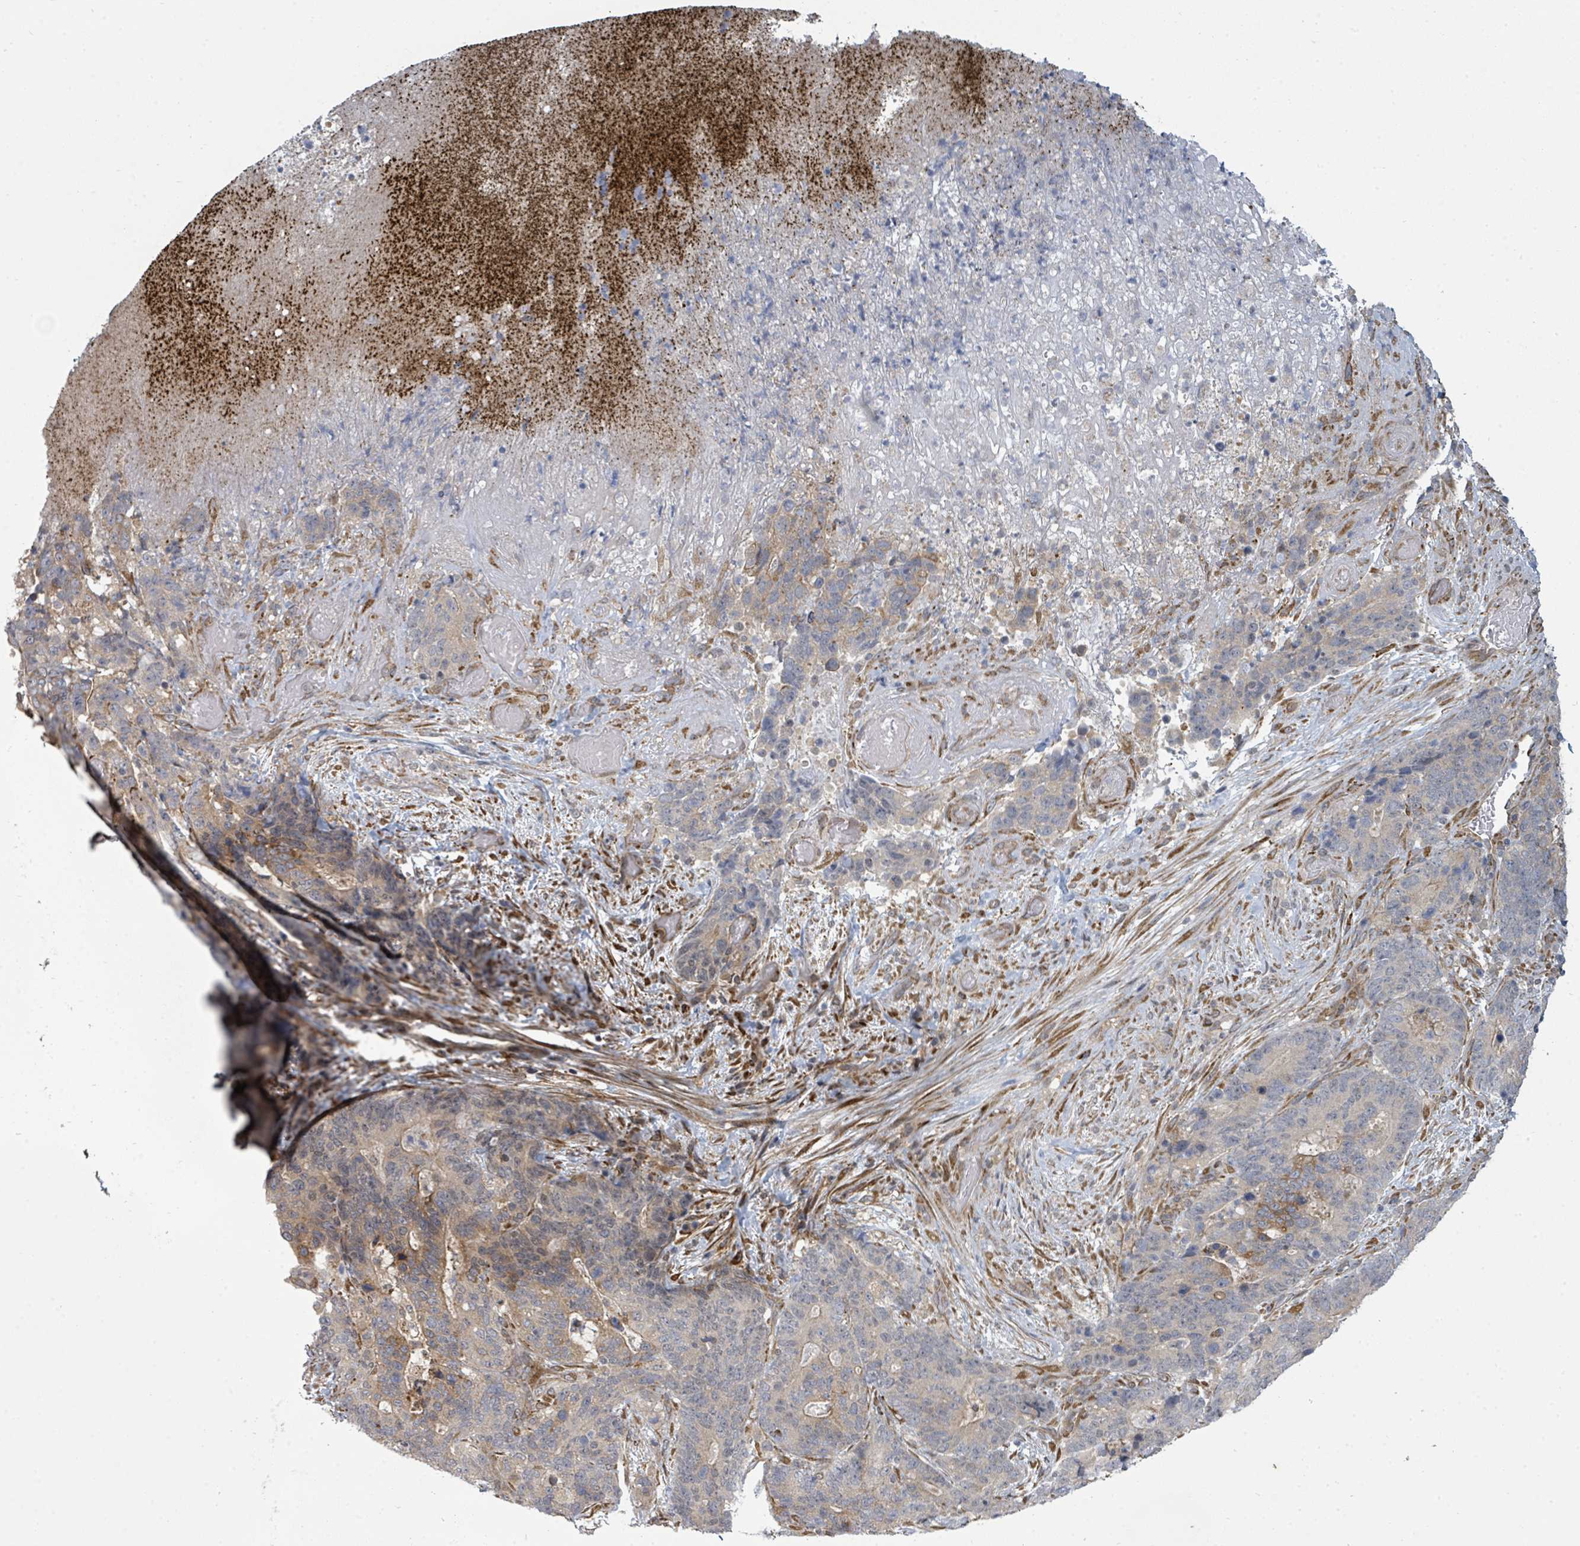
{"staining": {"intensity": "moderate", "quantity": "<25%", "location": "cytoplasmic/membranous"}, "tissue": "stomach cancer", "cell_type": "Tumor cells", "image_type": "cancer", "snomed": [{"axis": "morphology", "description": "Normal tissue, NOS"}, {"axis": "morphology", "description": "Adenocarcinoma, NOS"}, {"axis": "topography", "description": "Stomach"}], "caption": "There is low levels of moderate cytoplasmic/membranous staining in tumor cells of adenocarcinoma (stomach), as demonstrated by immunohistochemical staining (brown color).", "gene": "PSMG2", "patient": {"sex": "female", "age": 64}}